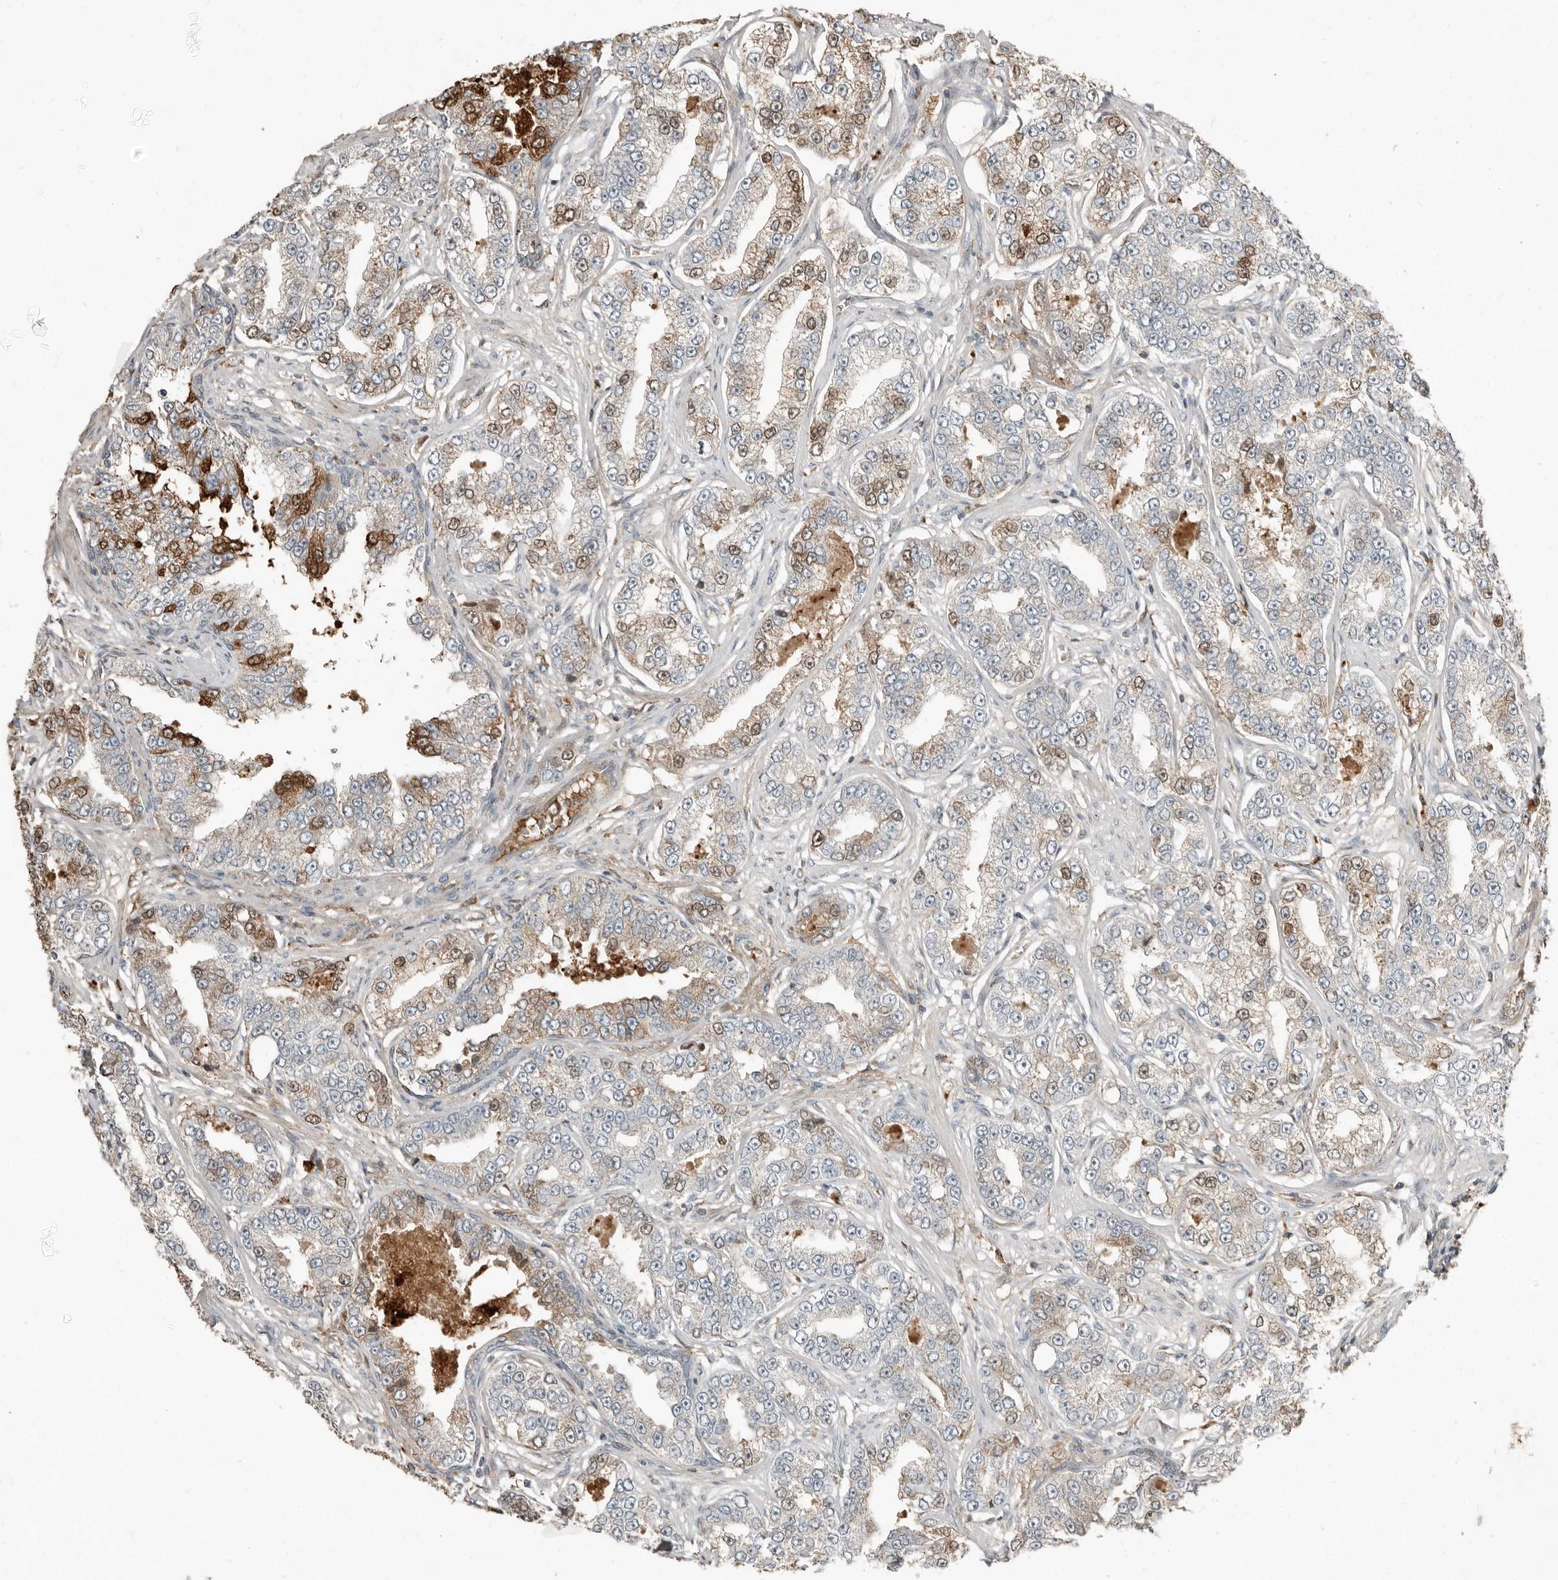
{"staining": {"intensity": "moderate", "quantity": "<25%", "location": "cytoplasmic/membranous,nuclear"}, "tissue": "prostate cancer", "cell_type": "Tumor cells", "image_type": "cancer", "snomed": [{"axis": "morphology", "description": "Normal tissue, NOS"}, {"axis": "morphology", "description": "Adenocarcinoma, High grade"}, {"axis": "topography", "description": "Prostate"}], "caption": "The histopathology image demonstrates a brown stain indicating the presence of a protein in the cytoplasmic/membranous and nuclear of tumor cells in prostate high-grade adenocarcinoma. Nuclei are stained in blue.", "gene": "KLHL38", "patient": {"sex": "male", "age": 83}}